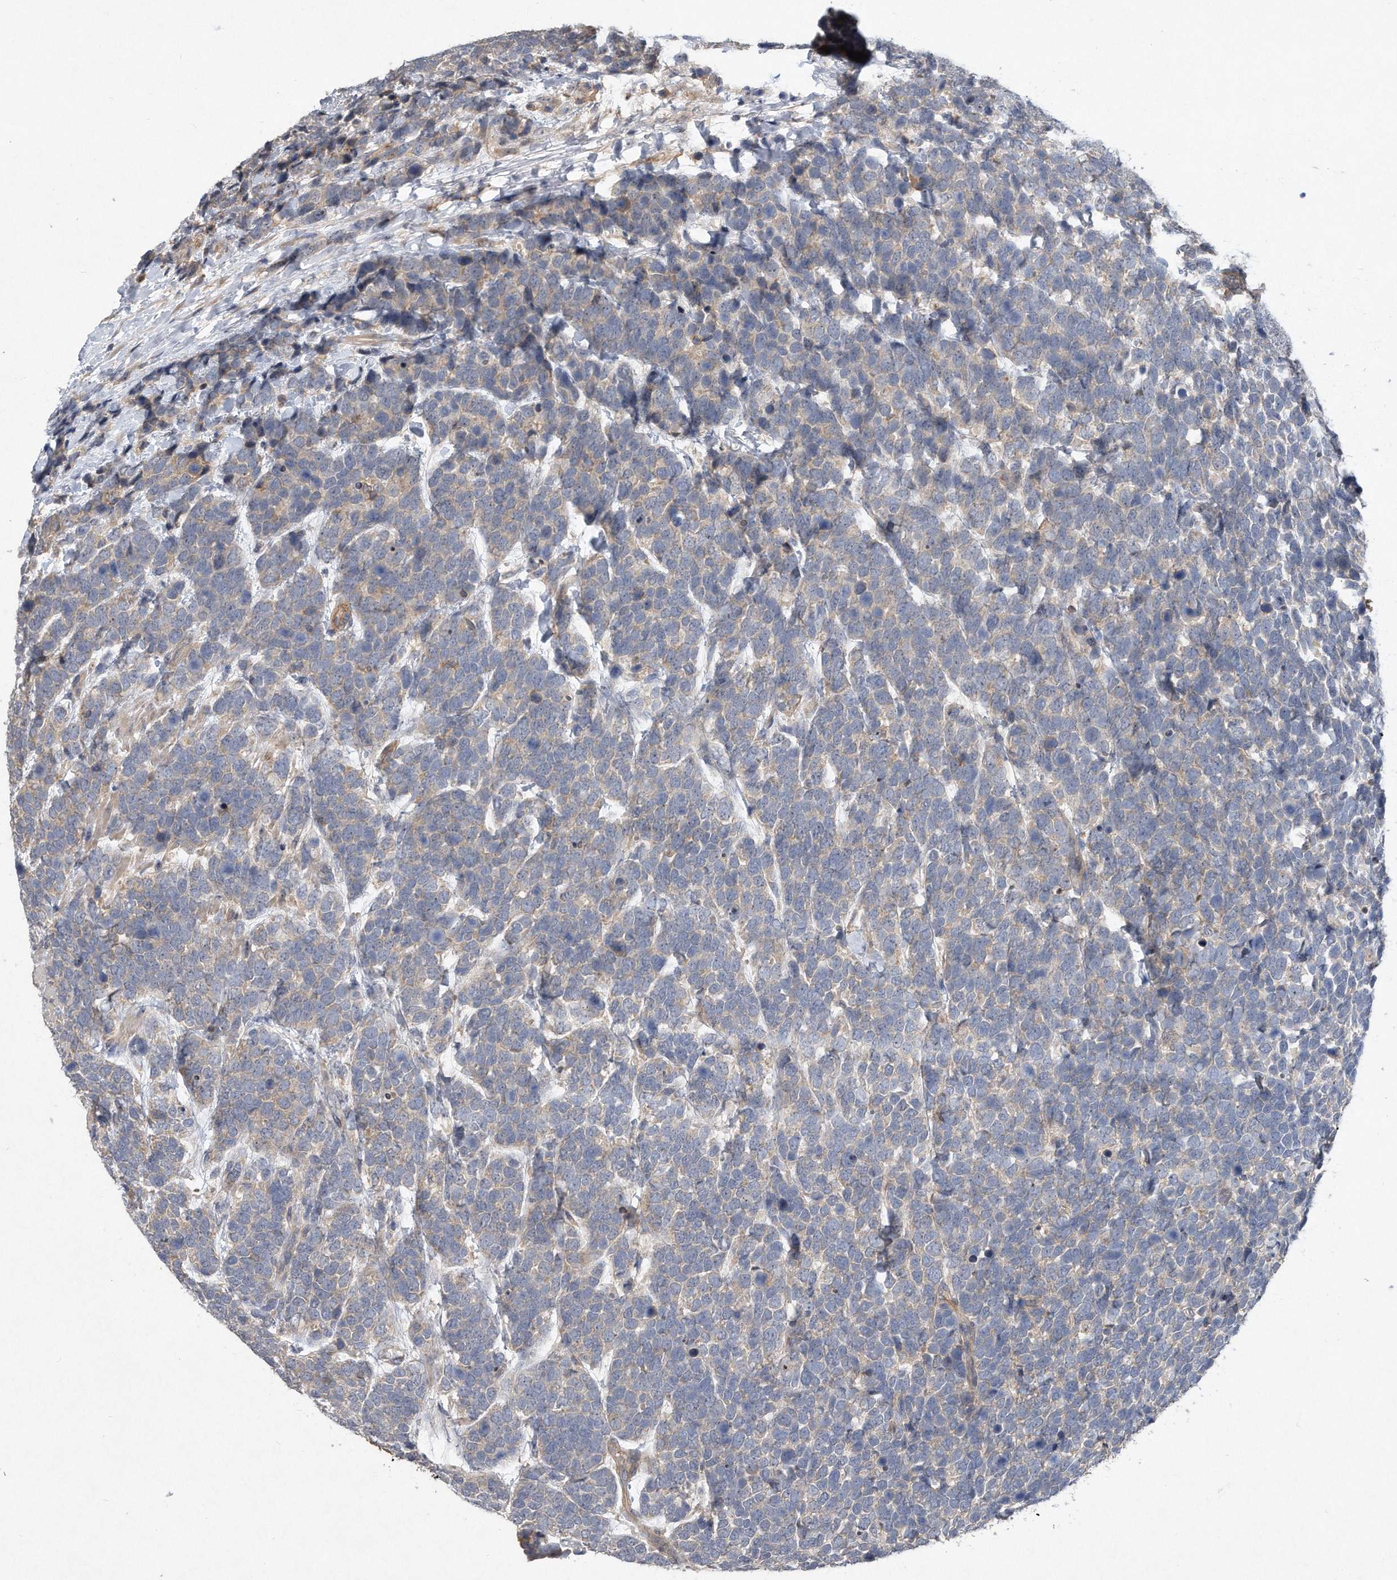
{"staining": {"intensity": "weak", "quantity": ">75%", "location": "cytoplasmic/membranous"}, "tissue": "urothelial cancer", "cell_type": "Tumor cells", "image_type": "cancer", "snomed": [{"axis": "morphology", "description": "Urothelial carcinoma, High grade"}, {"axis": "topography", "description": "Urinary bladder"}], "caption": "A micrograph of human urothelial cancer stained for a protein exhibits weak cytoplasmic/membranous brown staining in tumor cells.", "gene": "PGBD2", "patient": {"sex": "female", "age": 82}}